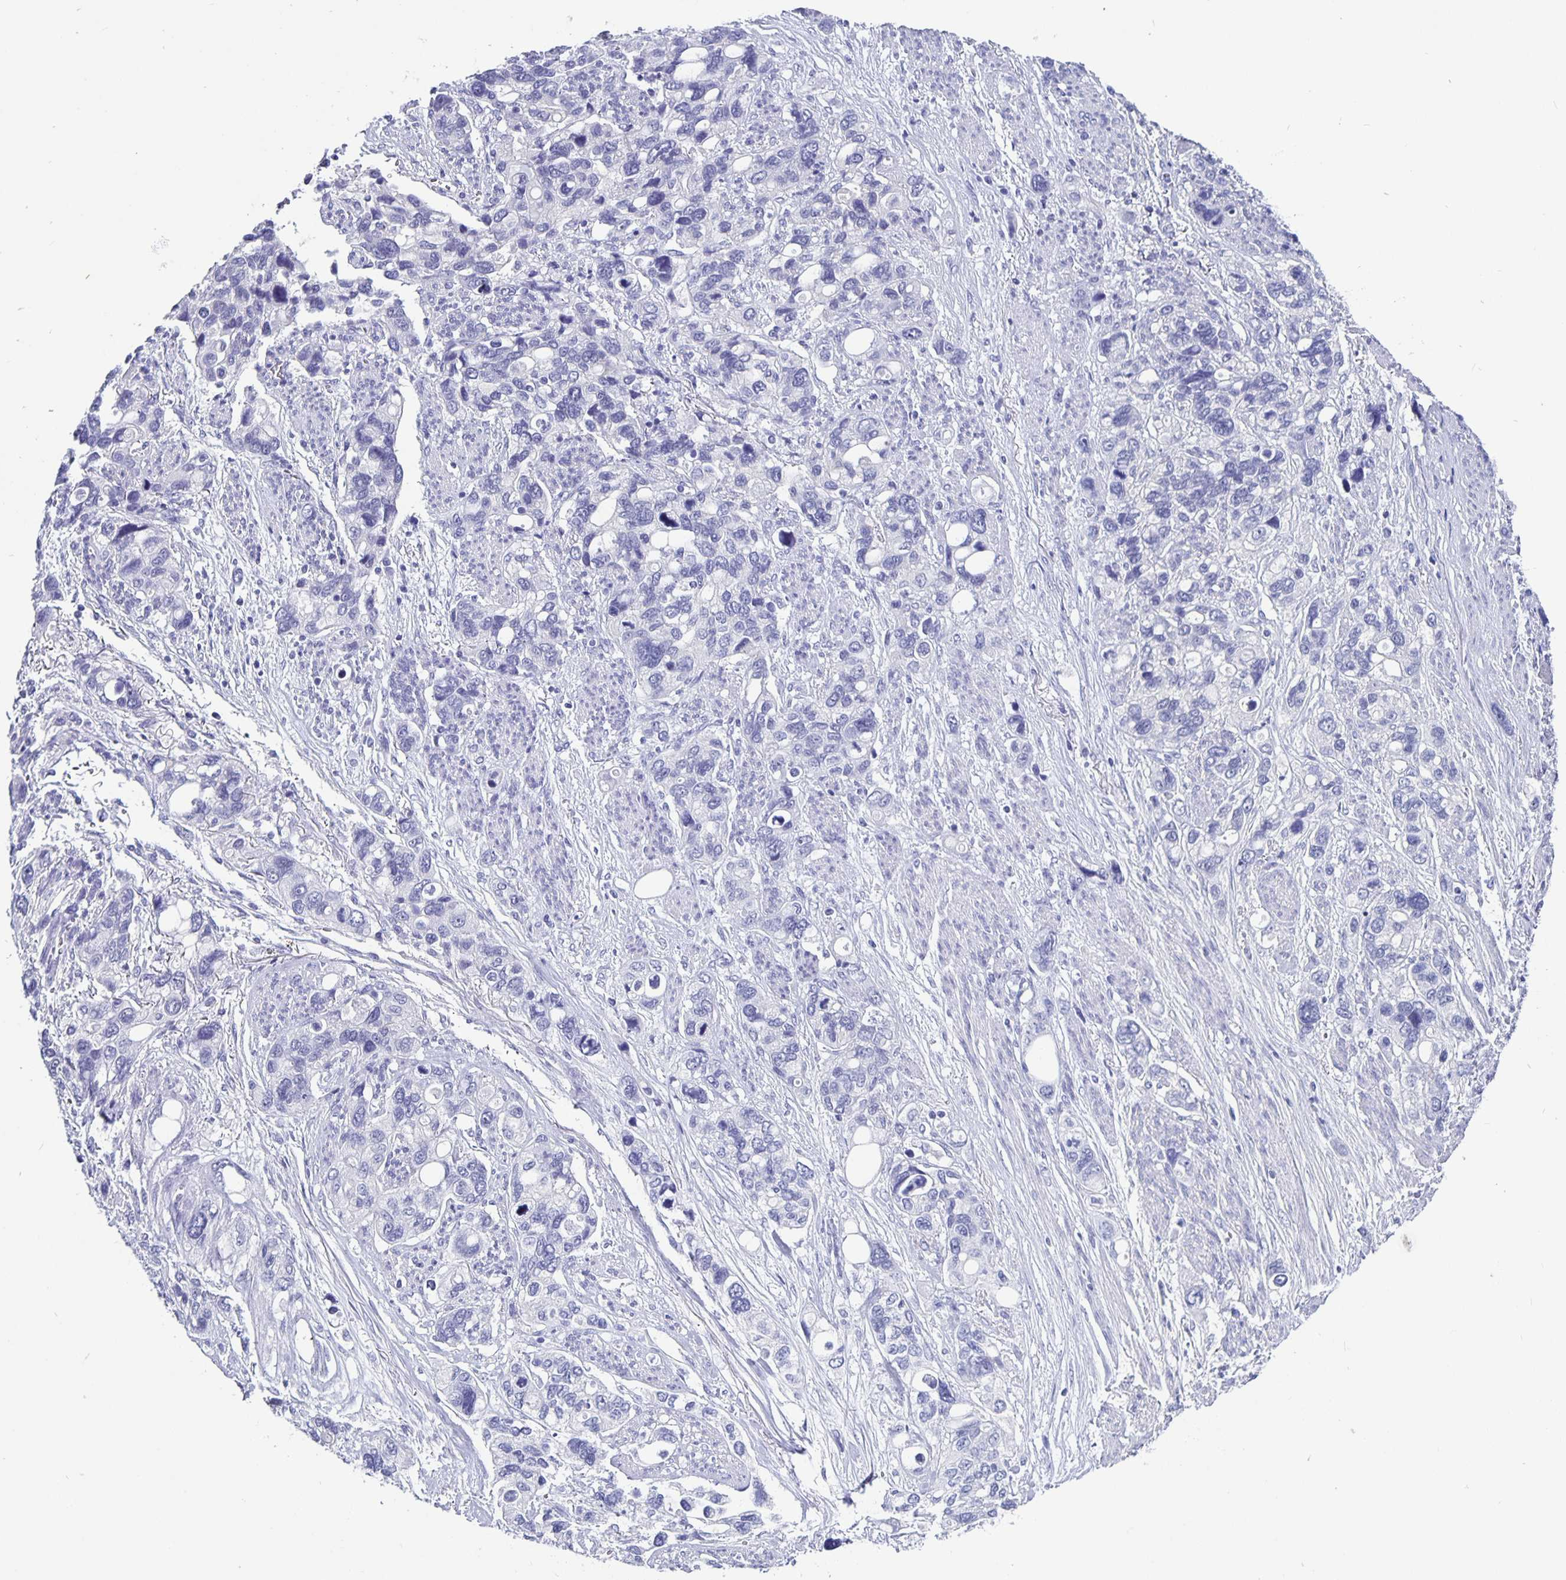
{"staining": {"intensity": "negative", "quantity": "none", "location": "none"}, "tissue": "stomach cancer", "cell_type": "Tumor cells", "image_type": "cancer", "snomed": [{"axis": "morphology", "description": "Adenocarcinoma, NOS"}, {"axis": "topography", "description": "Stomach, upper"}], "caption": "Tumor cells are negative for brown protein staining in stomach cancer.", "gene": "ODF3B", "patient": {"sex": "female", "age": 81}}